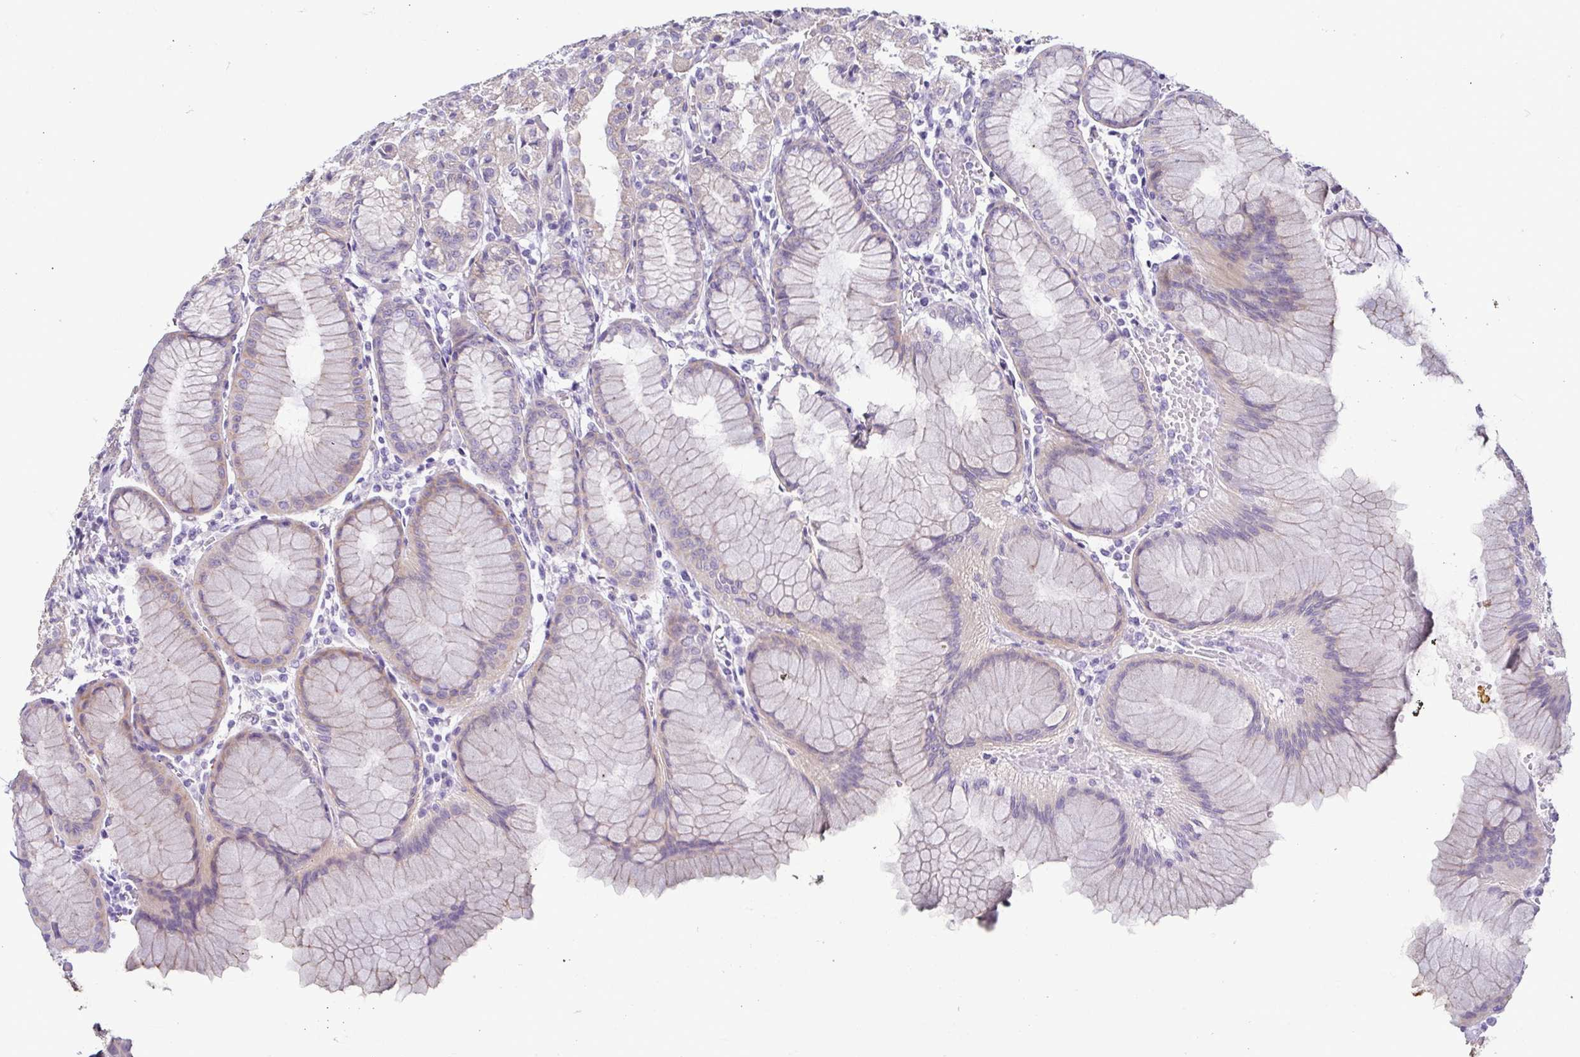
{"staining": {"intensity": "negative", "quantity": "none", "location": "none"}, "tissue": "stomach", "cell_type": "Glandular cells", "image_type": "normal", "snomed": [{"axis": "morphology", "description": "Normal tissue, NOS"}, {"axis": "topography", "description": "Stomach"}], "caption": "This micrograph is of benign stomach stained with immunohistochemistry to label a protein in brown with the nuclei are counter-stained blue. There is no positivity in glandular cells. (Stains: DAB (3,3'-diaminobenzidine) immunohistochemistry (IHC) with hematoxylin counter stain, Microscopy: brightfield microscopy at high magnification).", "gene": "CASP14", "patient": {"sex": "female", "age": 57}}